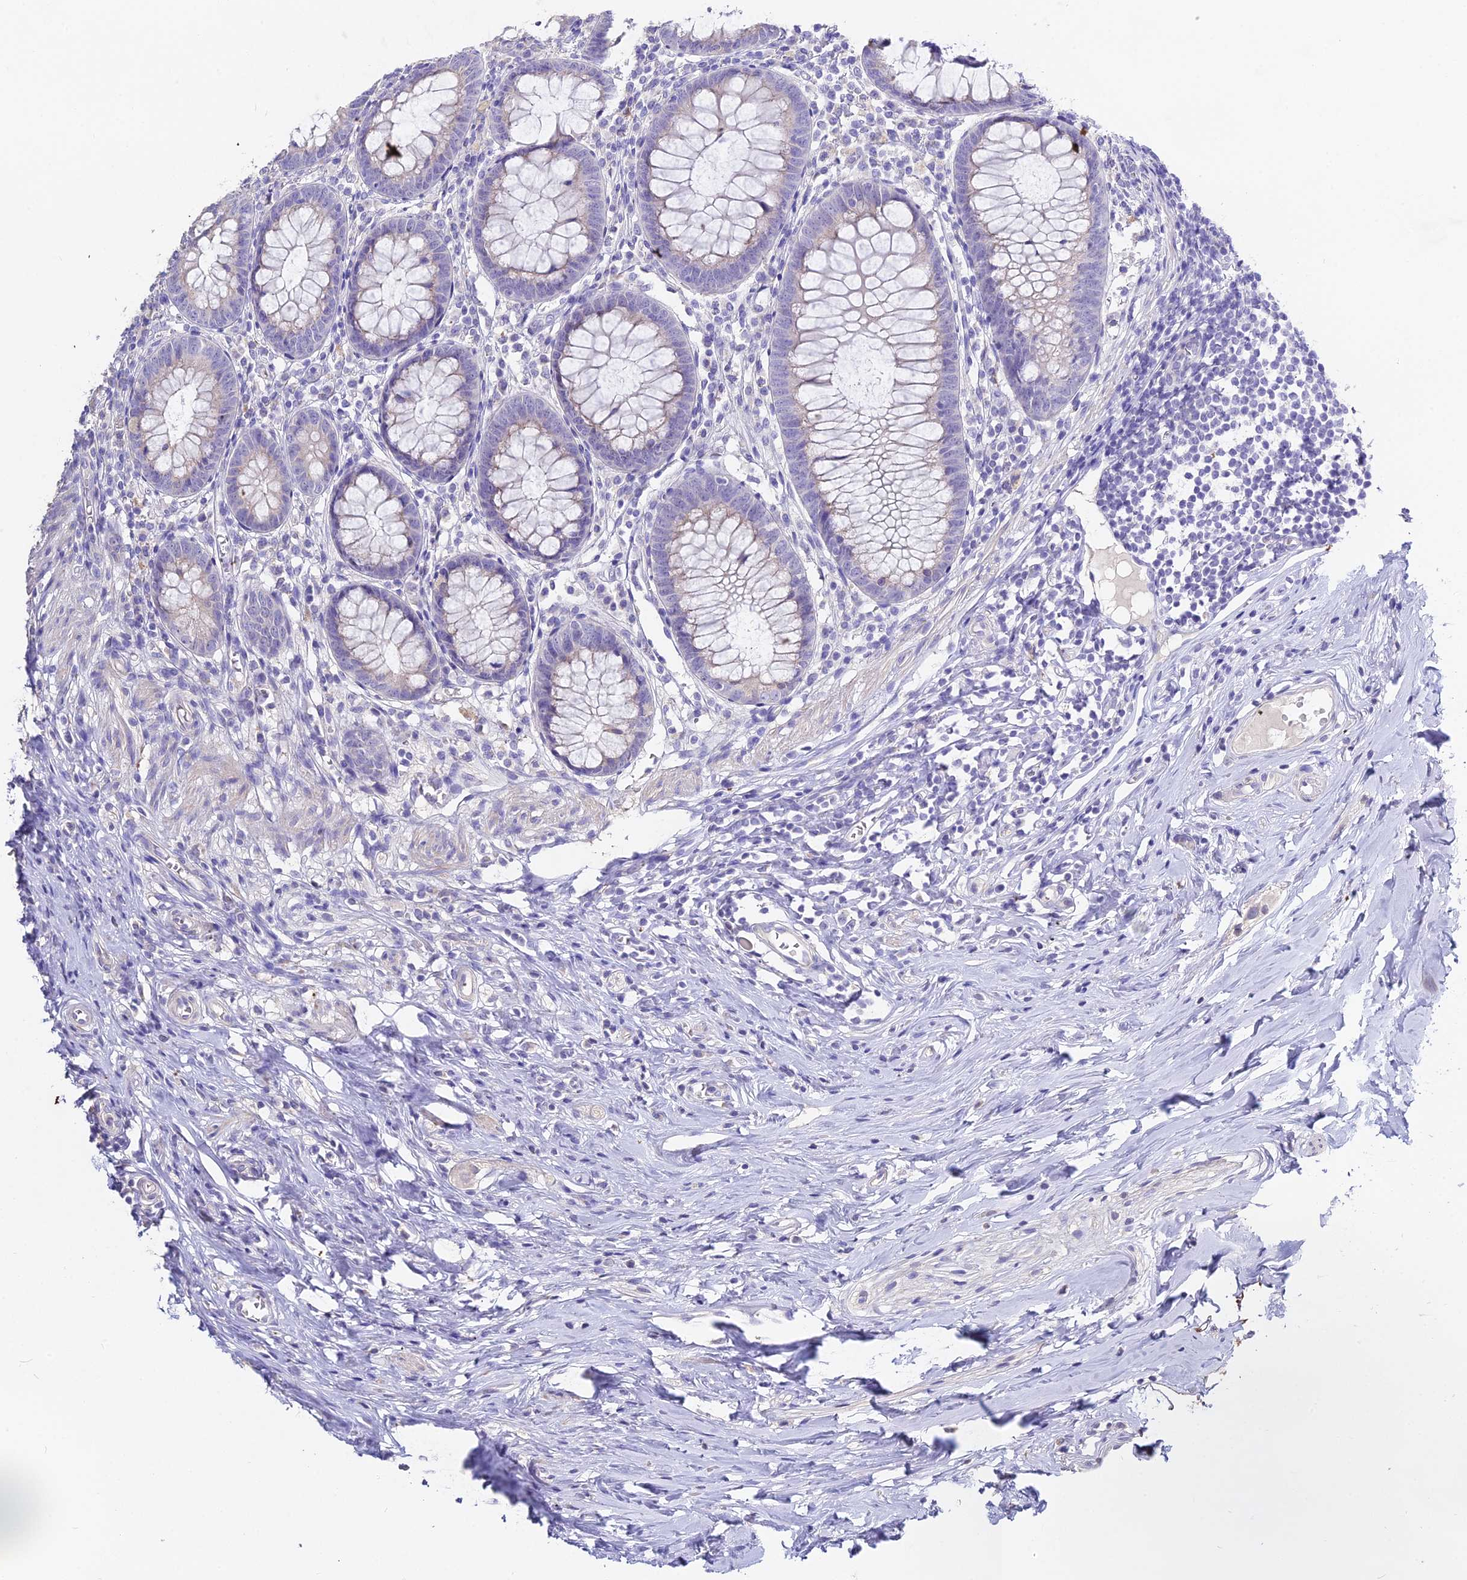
{"staining": {"intensity": "negative", "quantity": "none", "location": "none"}, "tissue": "appendix", "cell_type": "Glandular cells", "image_type": "normal", "snomed": [{"axis": "morphology", "description": "Normal tissue, NOS"}, {"axis": "topography", "description": "Appendix"}], "caption": "A high-resolution photomicrograph shows immunohistochemistry (IHC) staining of unremarkable appendix, which exhibits no significant expression in glandular cells.", "gene": "GLYAT", "patient": {"sex": "female", "age": 51}}